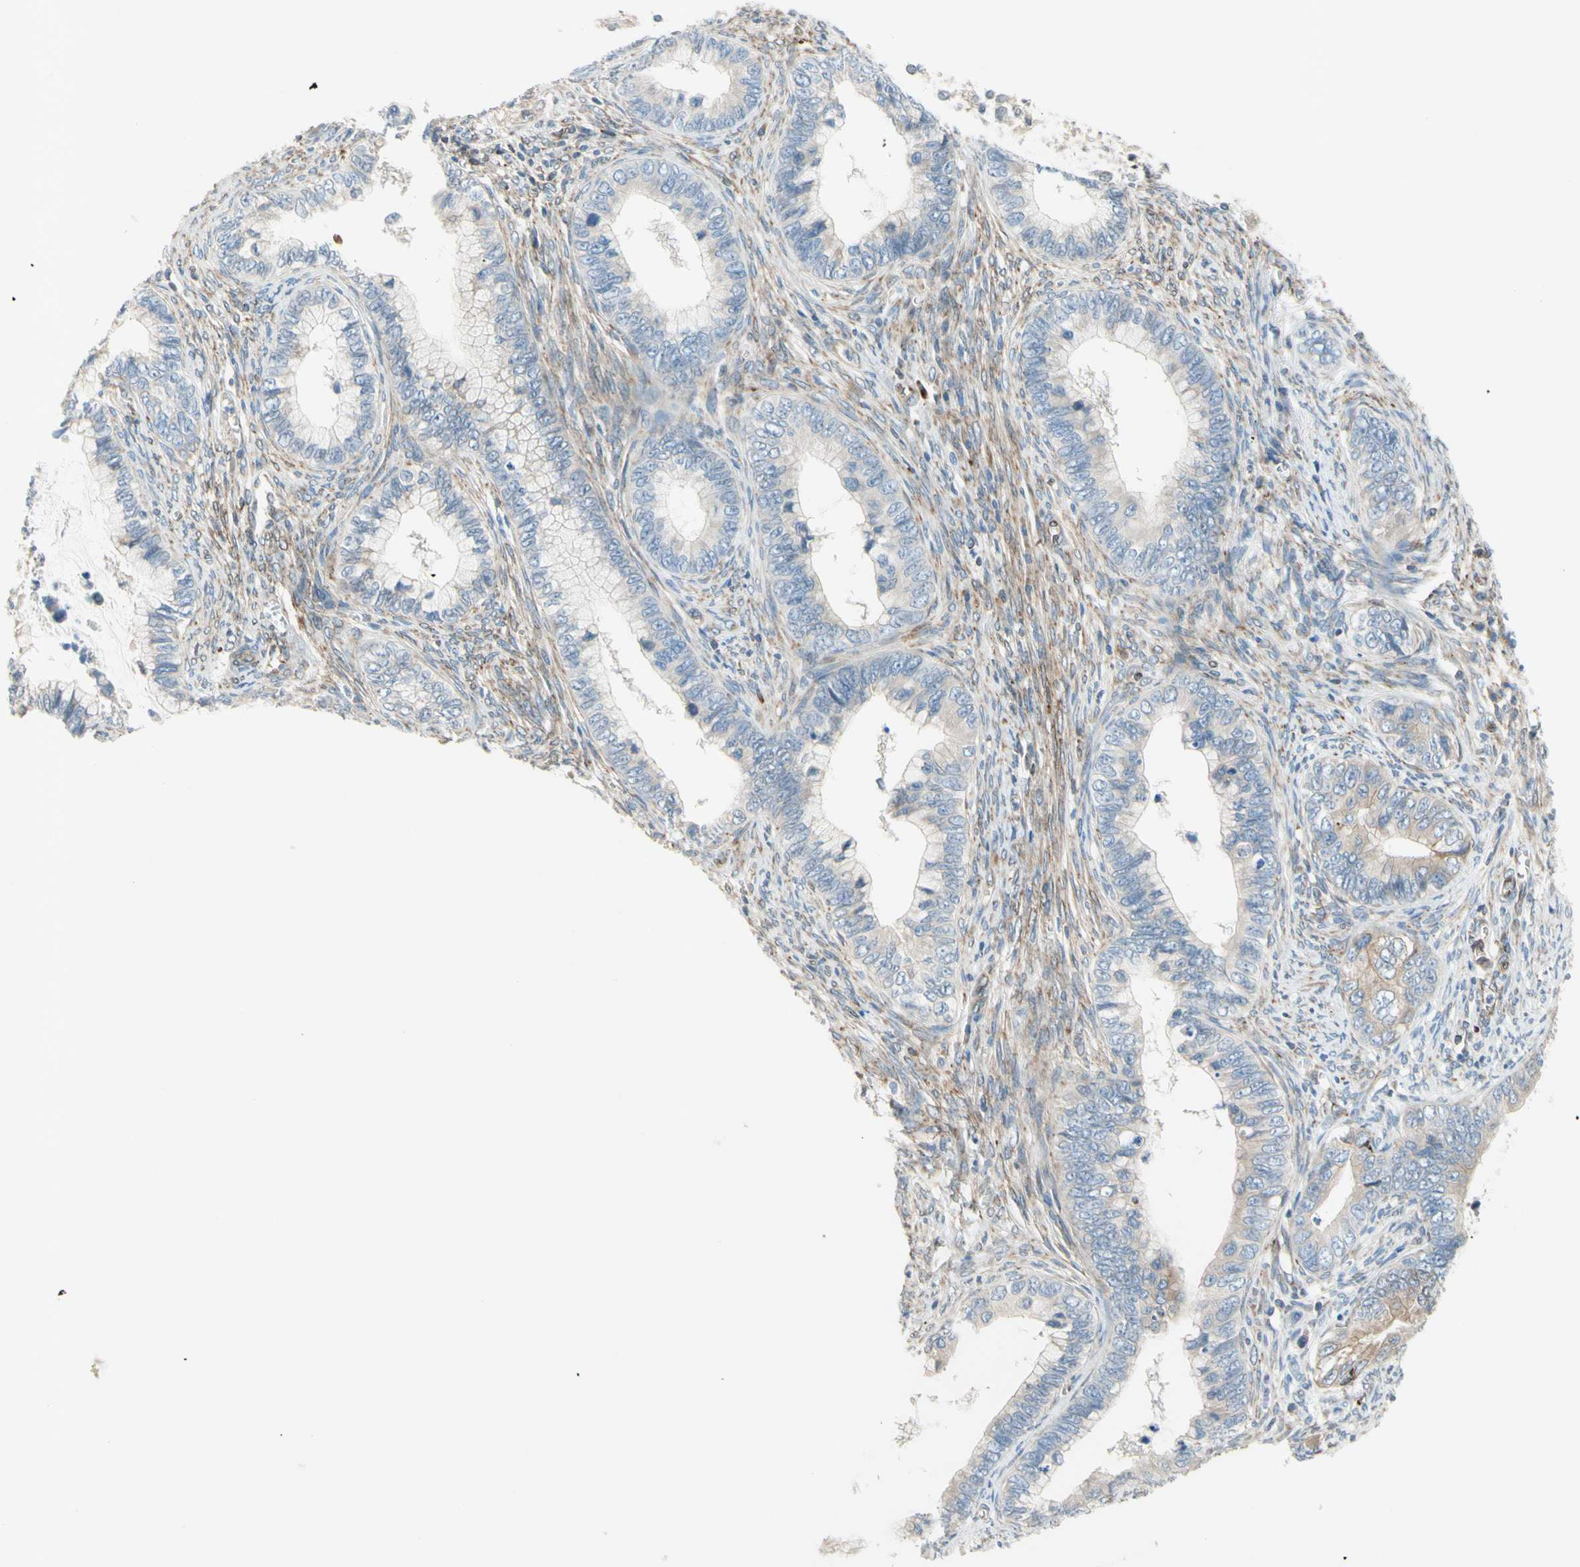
{"staining": {"intensity": "weak", "quantity": ">75%", "location": "cytoplasmic/membranous"}, "tissue": "cervical cancer", "cell_type": "Tumor cells", "image_type": "cancer", "snomed": [{"axis": "morphology", "description": "Adenocarcinoma, NOS"}, {"axis": "topography", "description": "Cervix"}], "caption": "Cervical cancer (adenocarcinoma) stained with a brown dye reveals weak cytoplasmic/membranous positive positivity in about >75% of tumor cells.", "gene": "TRAF2", "patient": {"sex": "female", "age": 44}}